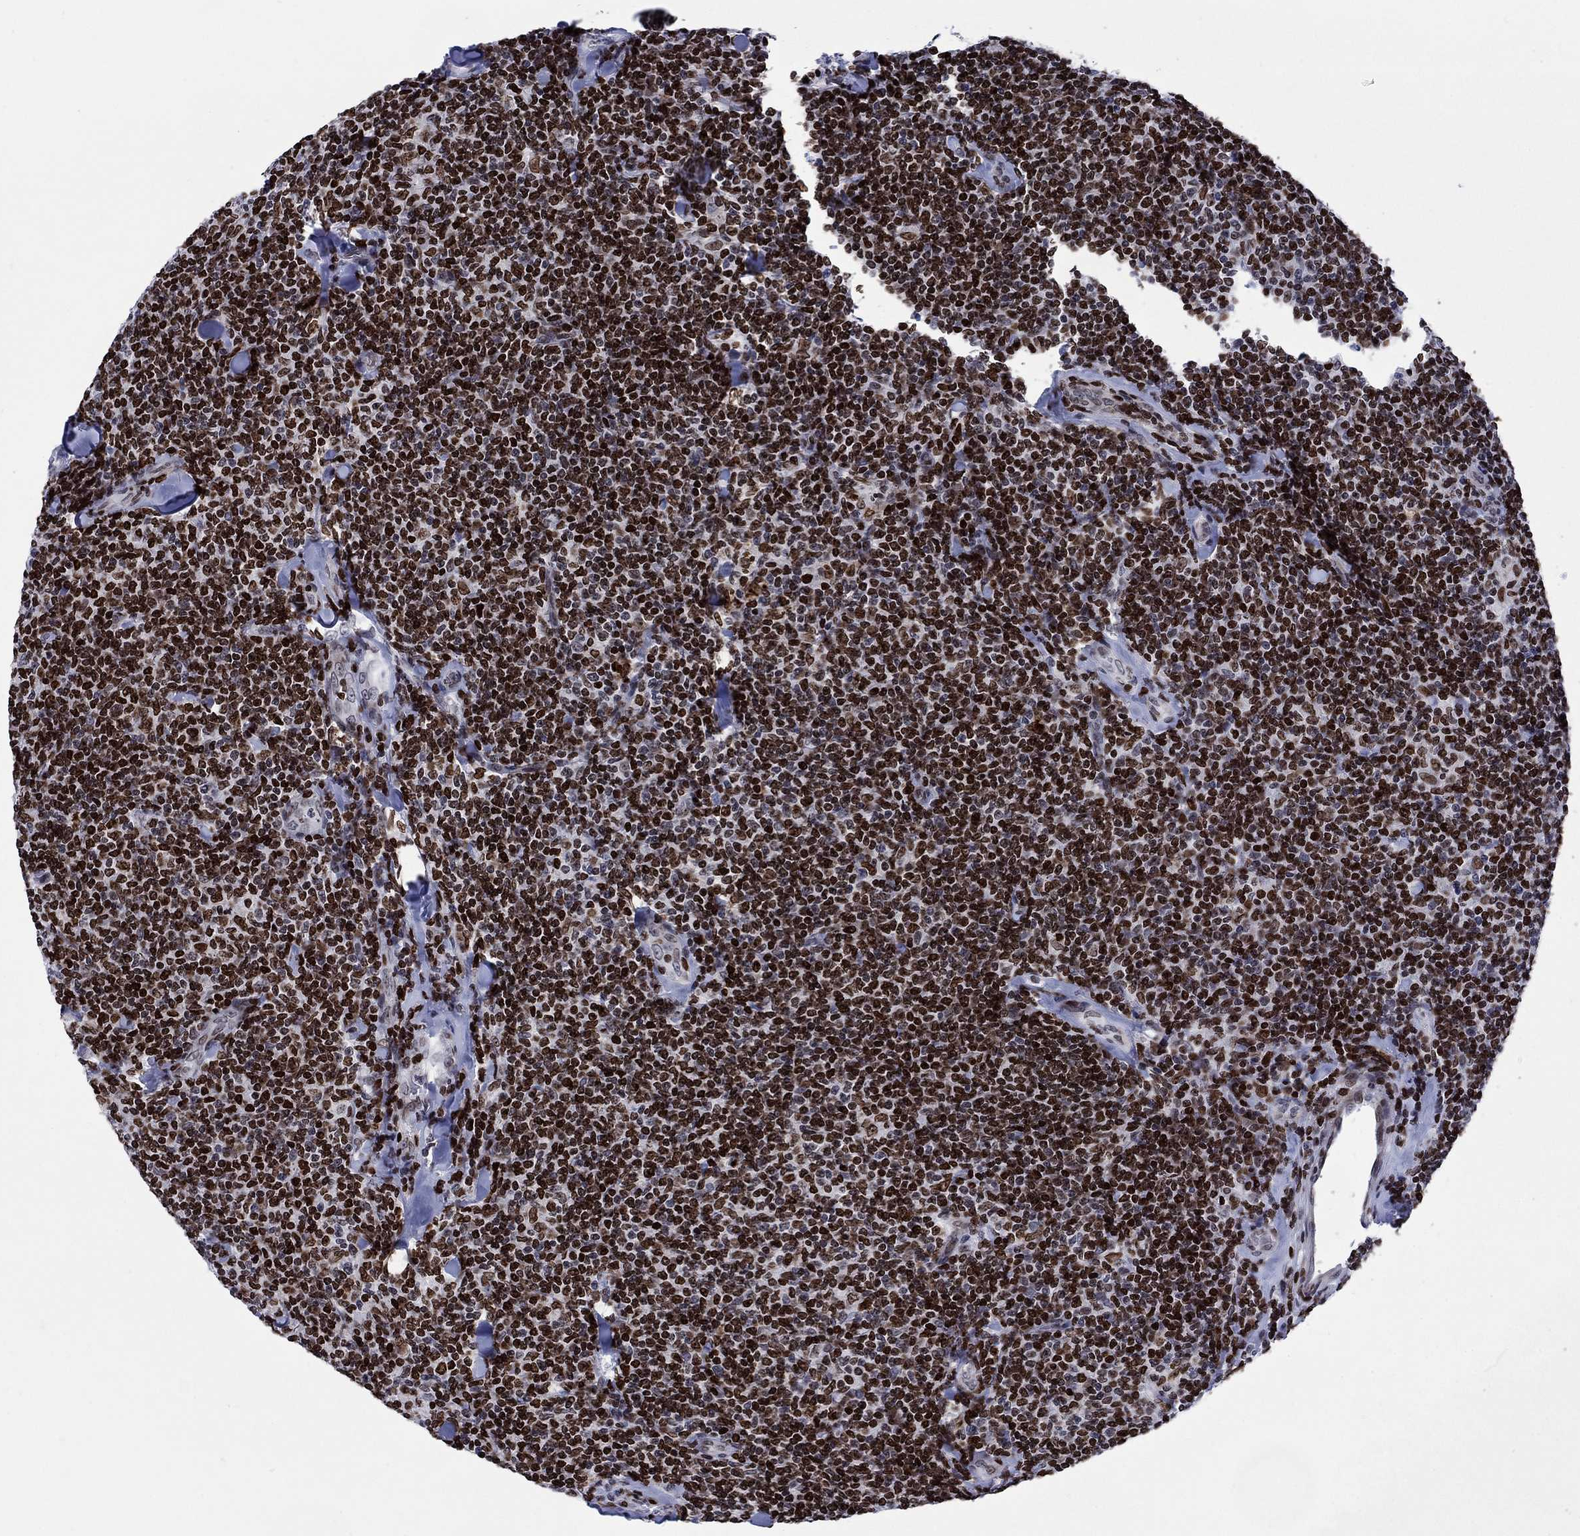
{"staining": {"intensity": "strong", "quantity": "25%-75%", "location": "nuclear"}, "tissue": "lymphoma", "cell_type": "Tumor cells", "image_type": "cancer", "snomed": [{"axis": "morphology", "description": "Malignant lymphoma, non-Hodgkin's type, Low grade"}, {"axis": "topography", "description": "Lymph node"}], "caption": "Lymphoma stained with a brown dye displays strong nuclear positive expression in about 25%-75% of tumor cells.", "gene": "HMGA1", "patient": {"sex": "female", "age": 56}}